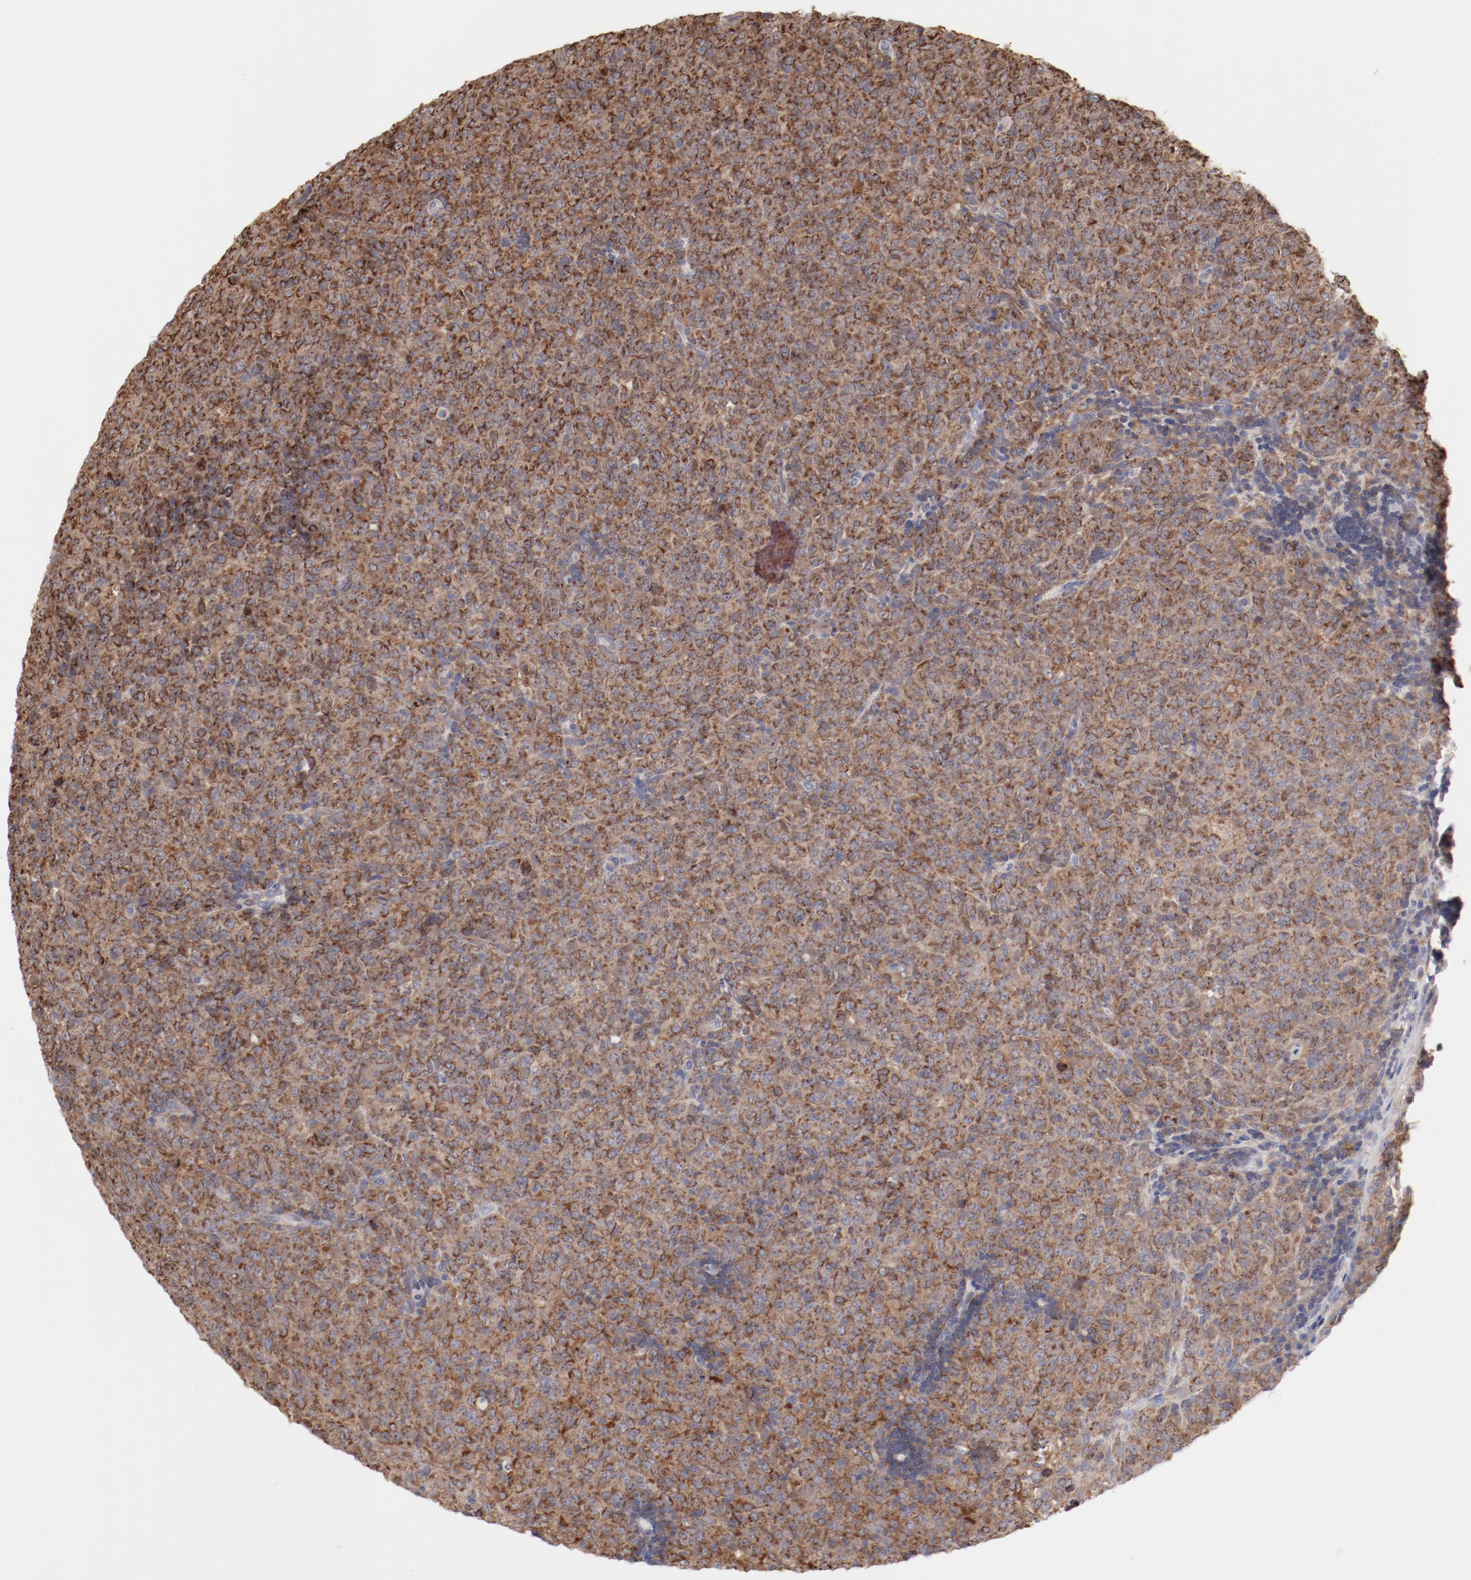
{"staining": {"intensity": "moderate", "quantity": ">75%", "location": "cytoplasmic/membranous"}, "tissue": "lymphoma", "cell_type": "Tumor cells", "image_type": "cancer", "snomed": [{"axis": "morphology", "description": "Malignant lymphoma, non-Hodgkin's type, High grade"}, {"axis": "topography", "description": "Tonsil"}], "caption": "High-power microscopy captured an immunohistochemistry (IHC) micrograph of lymphoma, revealing moderate cytoplasmic/membranous expression in about >75% of tumor cells. Nuclei are stained in blue.", "gene": "PPFIBP2", "patient": {"sex": "female", "age": 36}}